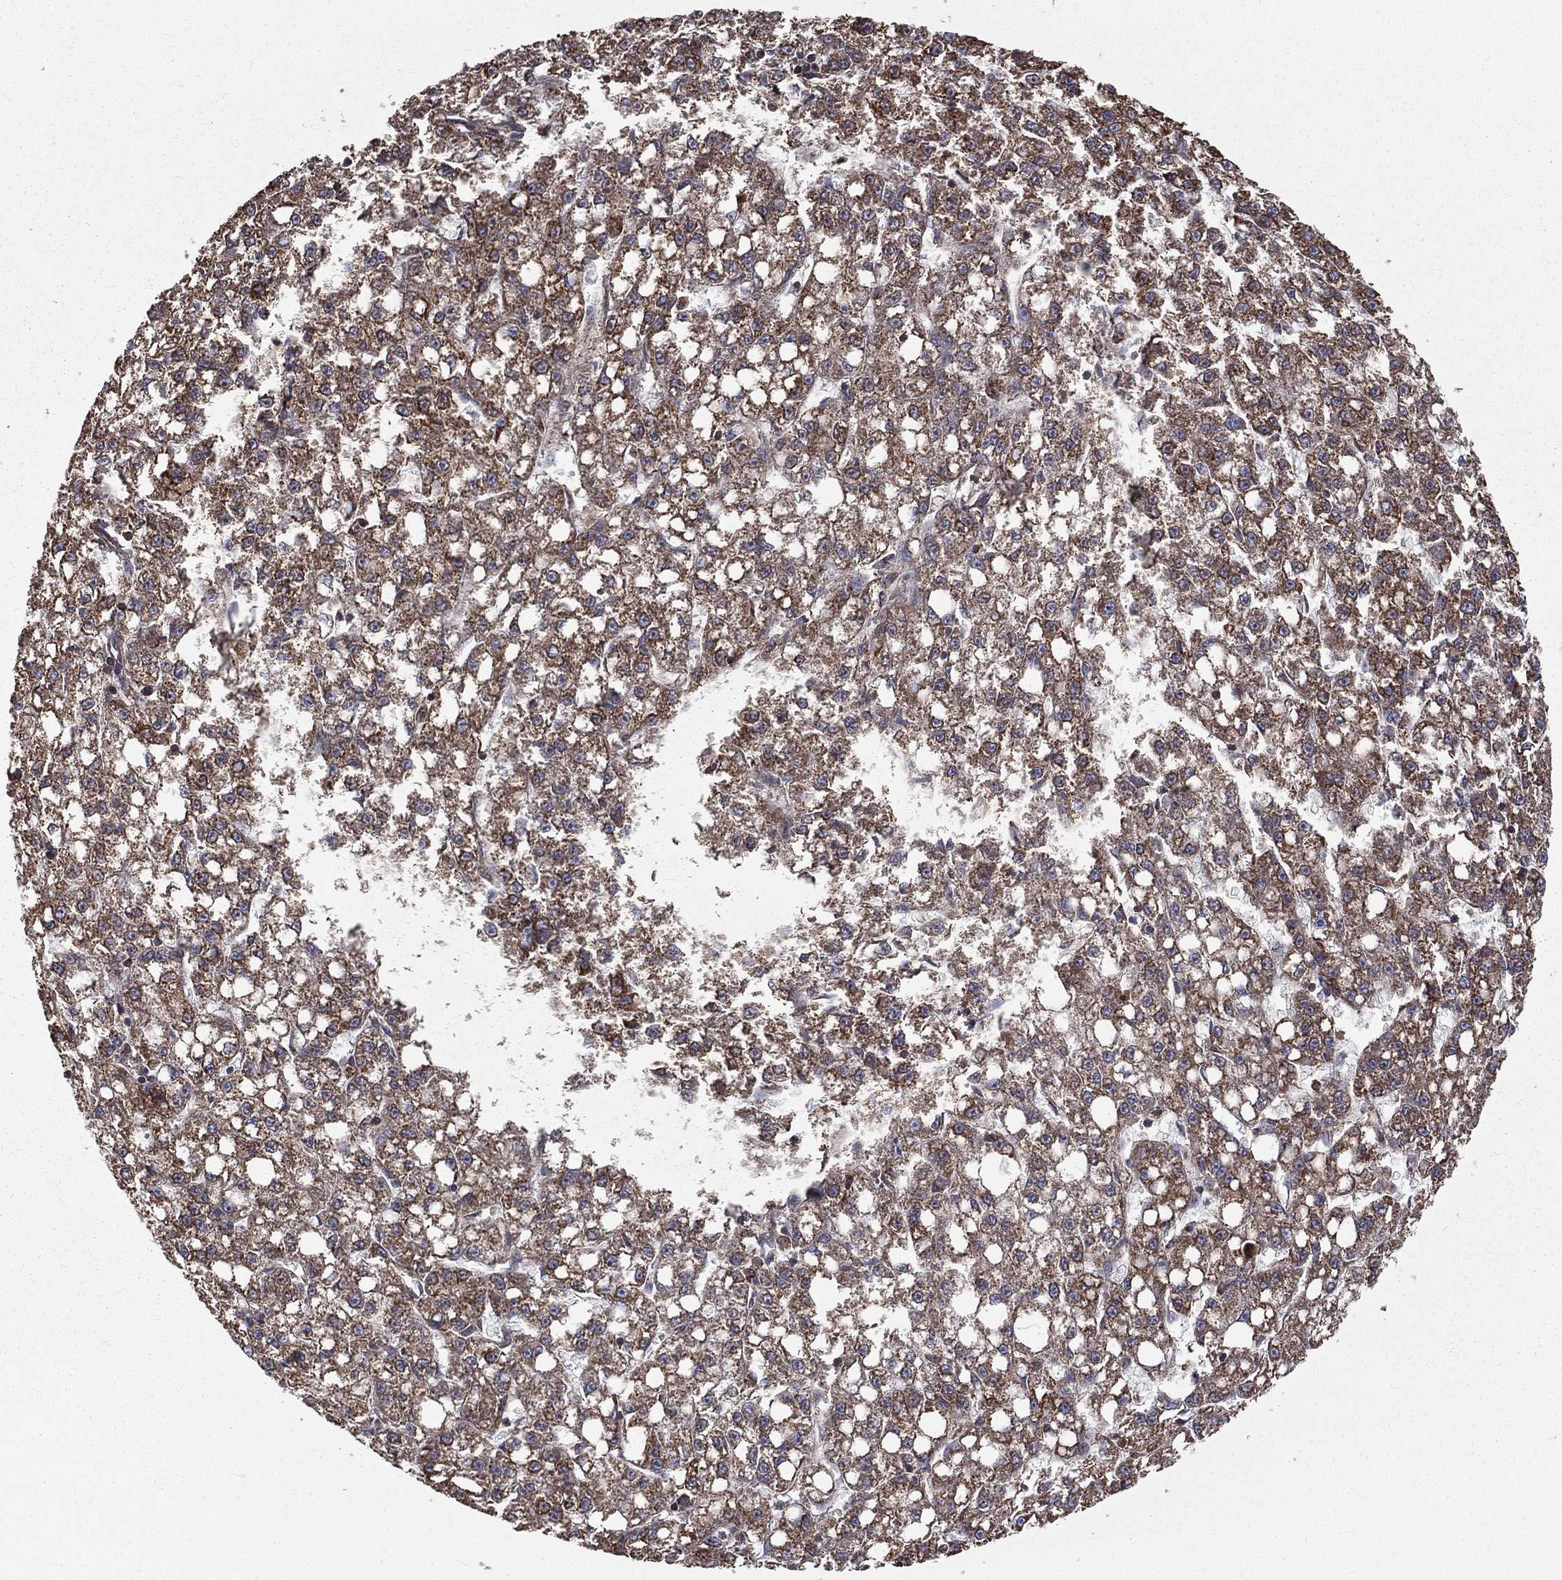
{"staining": {"intensity": "moderate", "quantity": ">75%", "location": "cytoplasmic/membranous"}, "tissue": "liver cancer", "cell_type": "Tumor cells", "image_type": "cancer", "snomed": [{"axis": "morphology", "description": "Carcinoma, Hepatocellular, NOS"}, {"axis": "topography", "description": "Liver"}], "caption": "Liver hepatocellular carcinoma stained with DAB IHC demonstrates medium levels of moderate cytoplasmic/membranous staining in about >75% of tumor cells. (DAB IHC, brown staining for protein, blue staining for nuclei).", "gene": "OLFML1", "patient": {"sex": "female", "age": 65}}